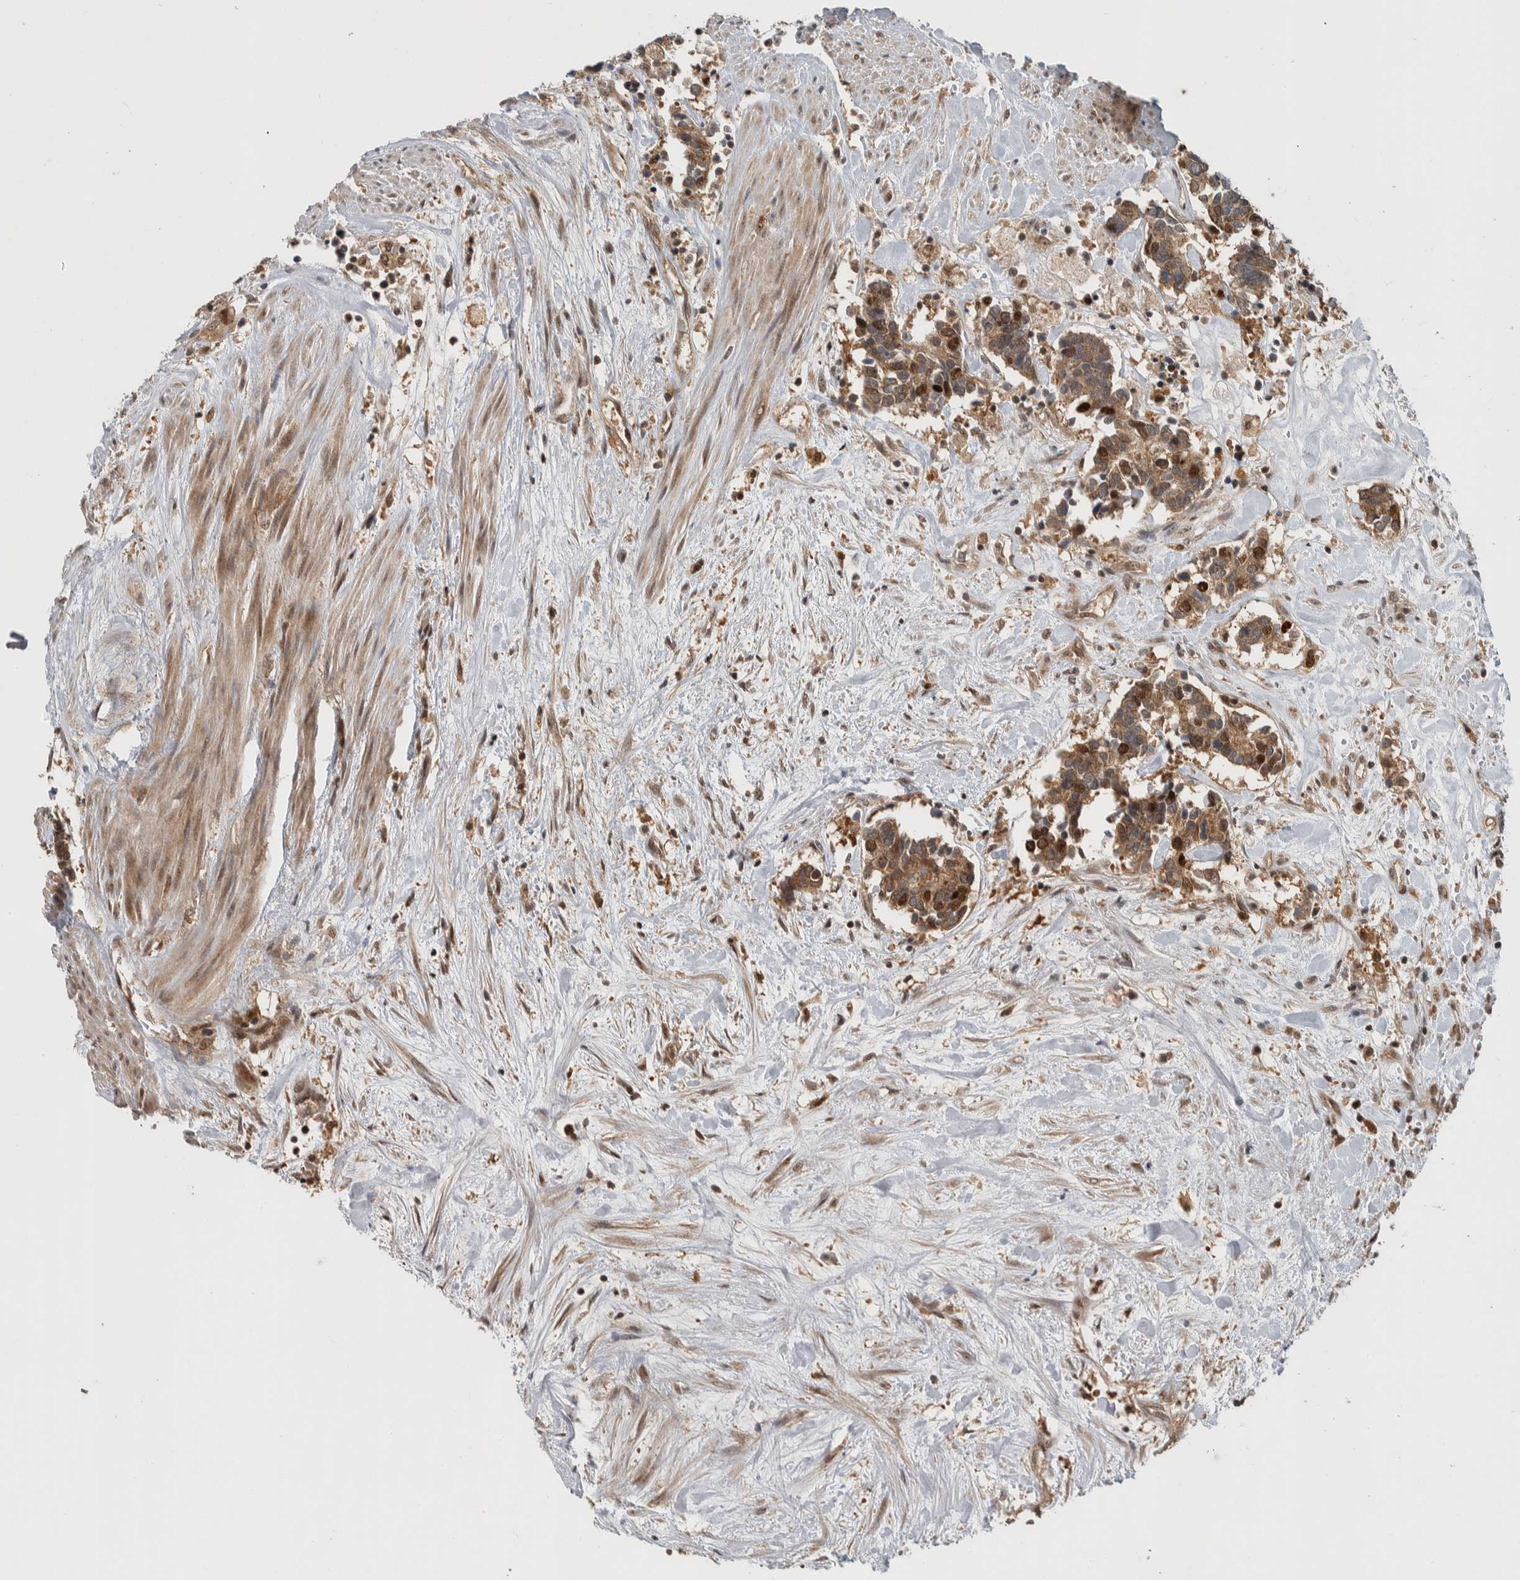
{"staining": {"intensity": "weak", "quantity": ">75%", "location": "cytoplasmic/membranous,nuclear"}, "tissue": "carcinoid", "cell_type": "Tumor cells", "image_type": "cancer", "snomed": [{"axis": "morphology", "description": "Carcinoma, NOS"}, {"axis": "morphology", "description": "Carcinoid, malignant, NOS"}, {"axis": "topography", "description": "Urinary bladder"}], "caption": "Immunohistochemistry (IHC) histopathology image of human carcinoid (malignant) stained for a protein (brown), which exhibits low levels of weak cytoplasmic/membranous and nuclear expression in about >75% of tumor cells.", "gene": "RPS6KA4", "patient": {"sex": "male", "age": 57}}